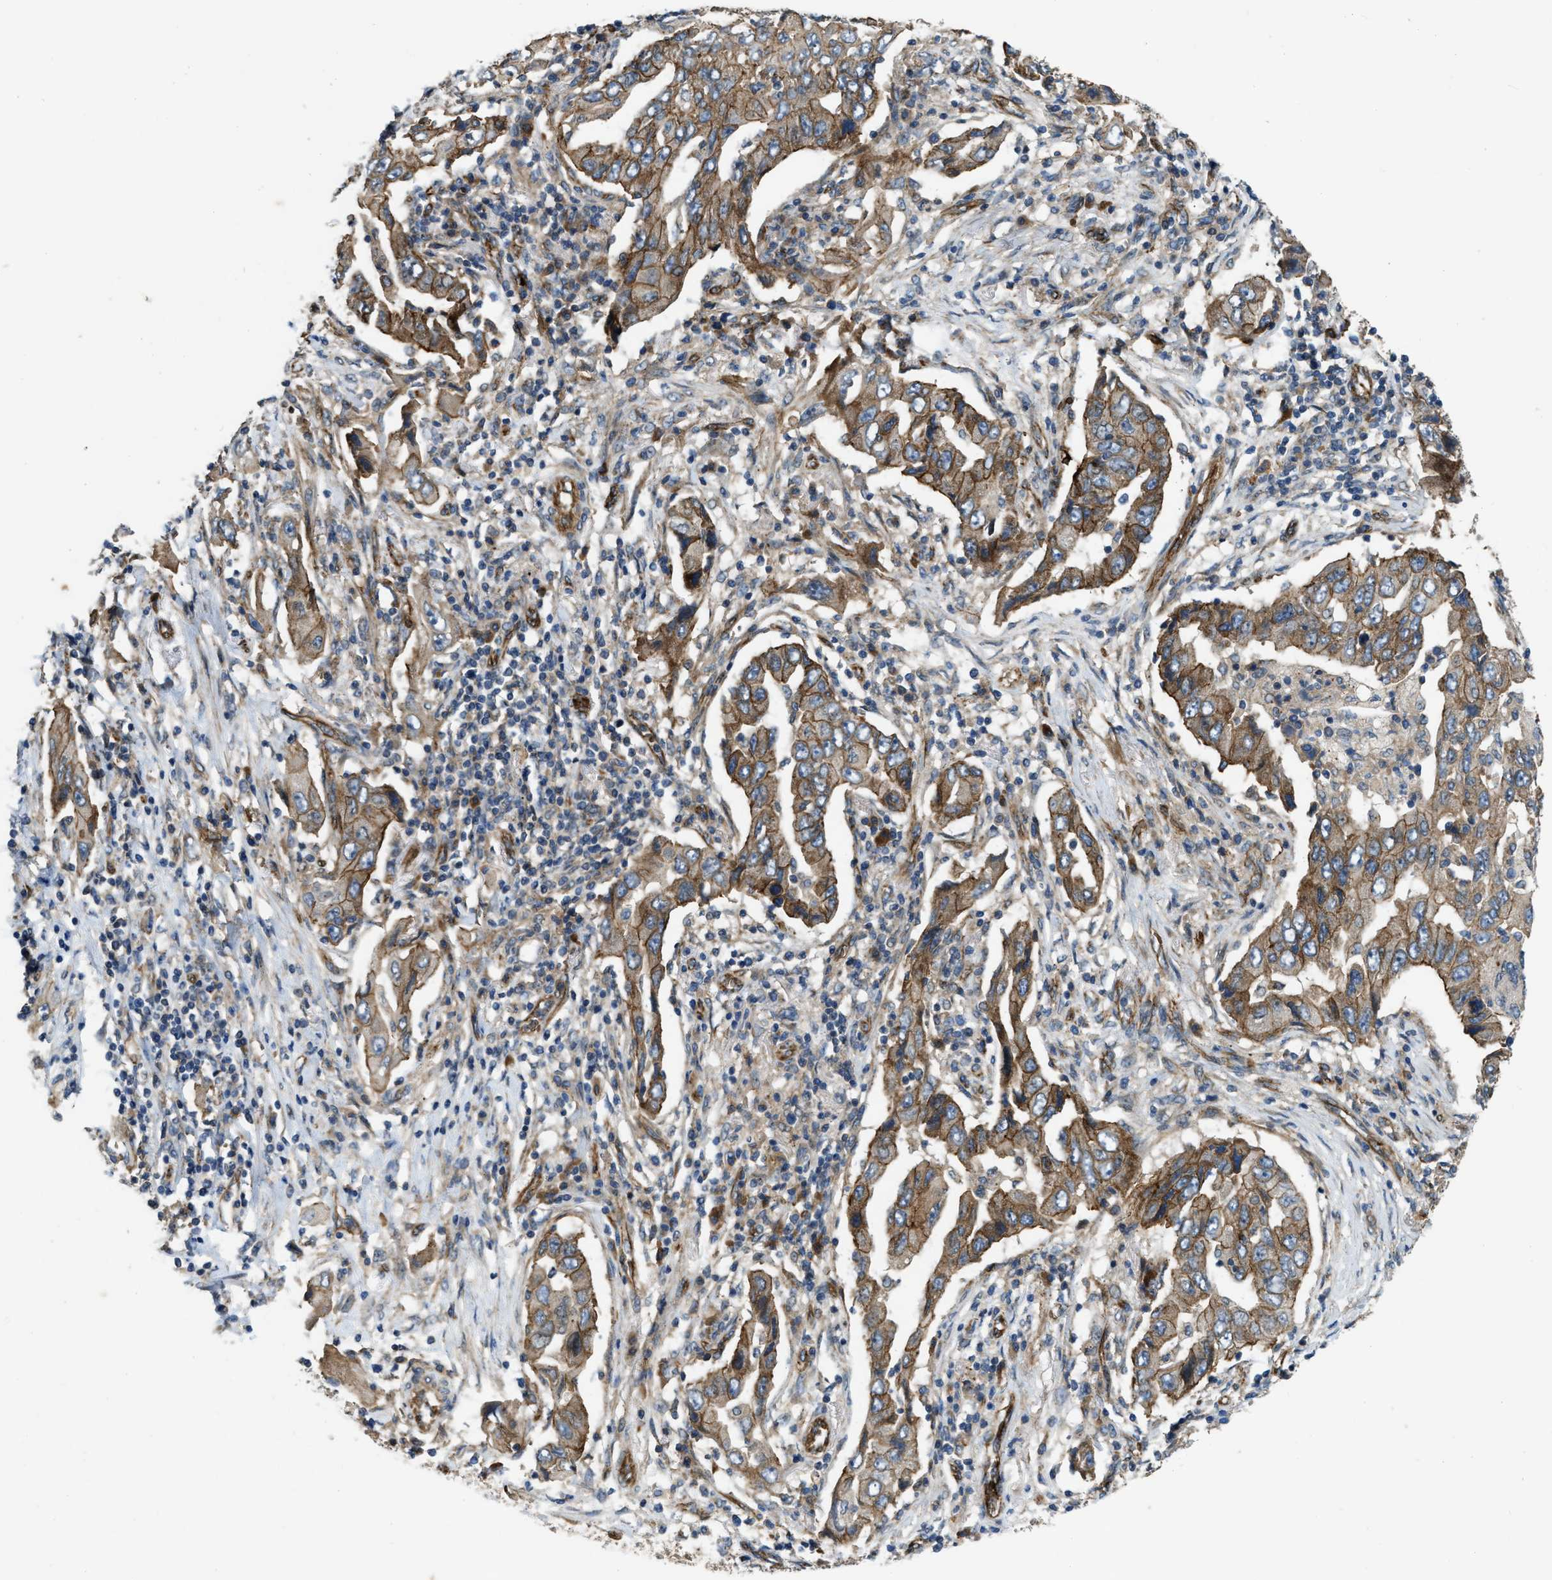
{"staining": {"intensity": "moderate", "quantity": ">75%", "location": "cytoplasmic/membranous"}, "tissue": "lung cancer", "cell_type": "Tumor cells", "image_type": "cancer", "snomed": [{"axis": "morphology", "description": "Adenocarcinoma, NOS"}, {"axis": "topography", "description": "Lung"}], "caption": "A medium amount of moderate cytoplasmic/membranous expression is seen in approximately >75% of tumor cells in lung adenocarcinoma tissue.", "gene": "ERC1", "patient": {"sex": "female", "age": 65}}